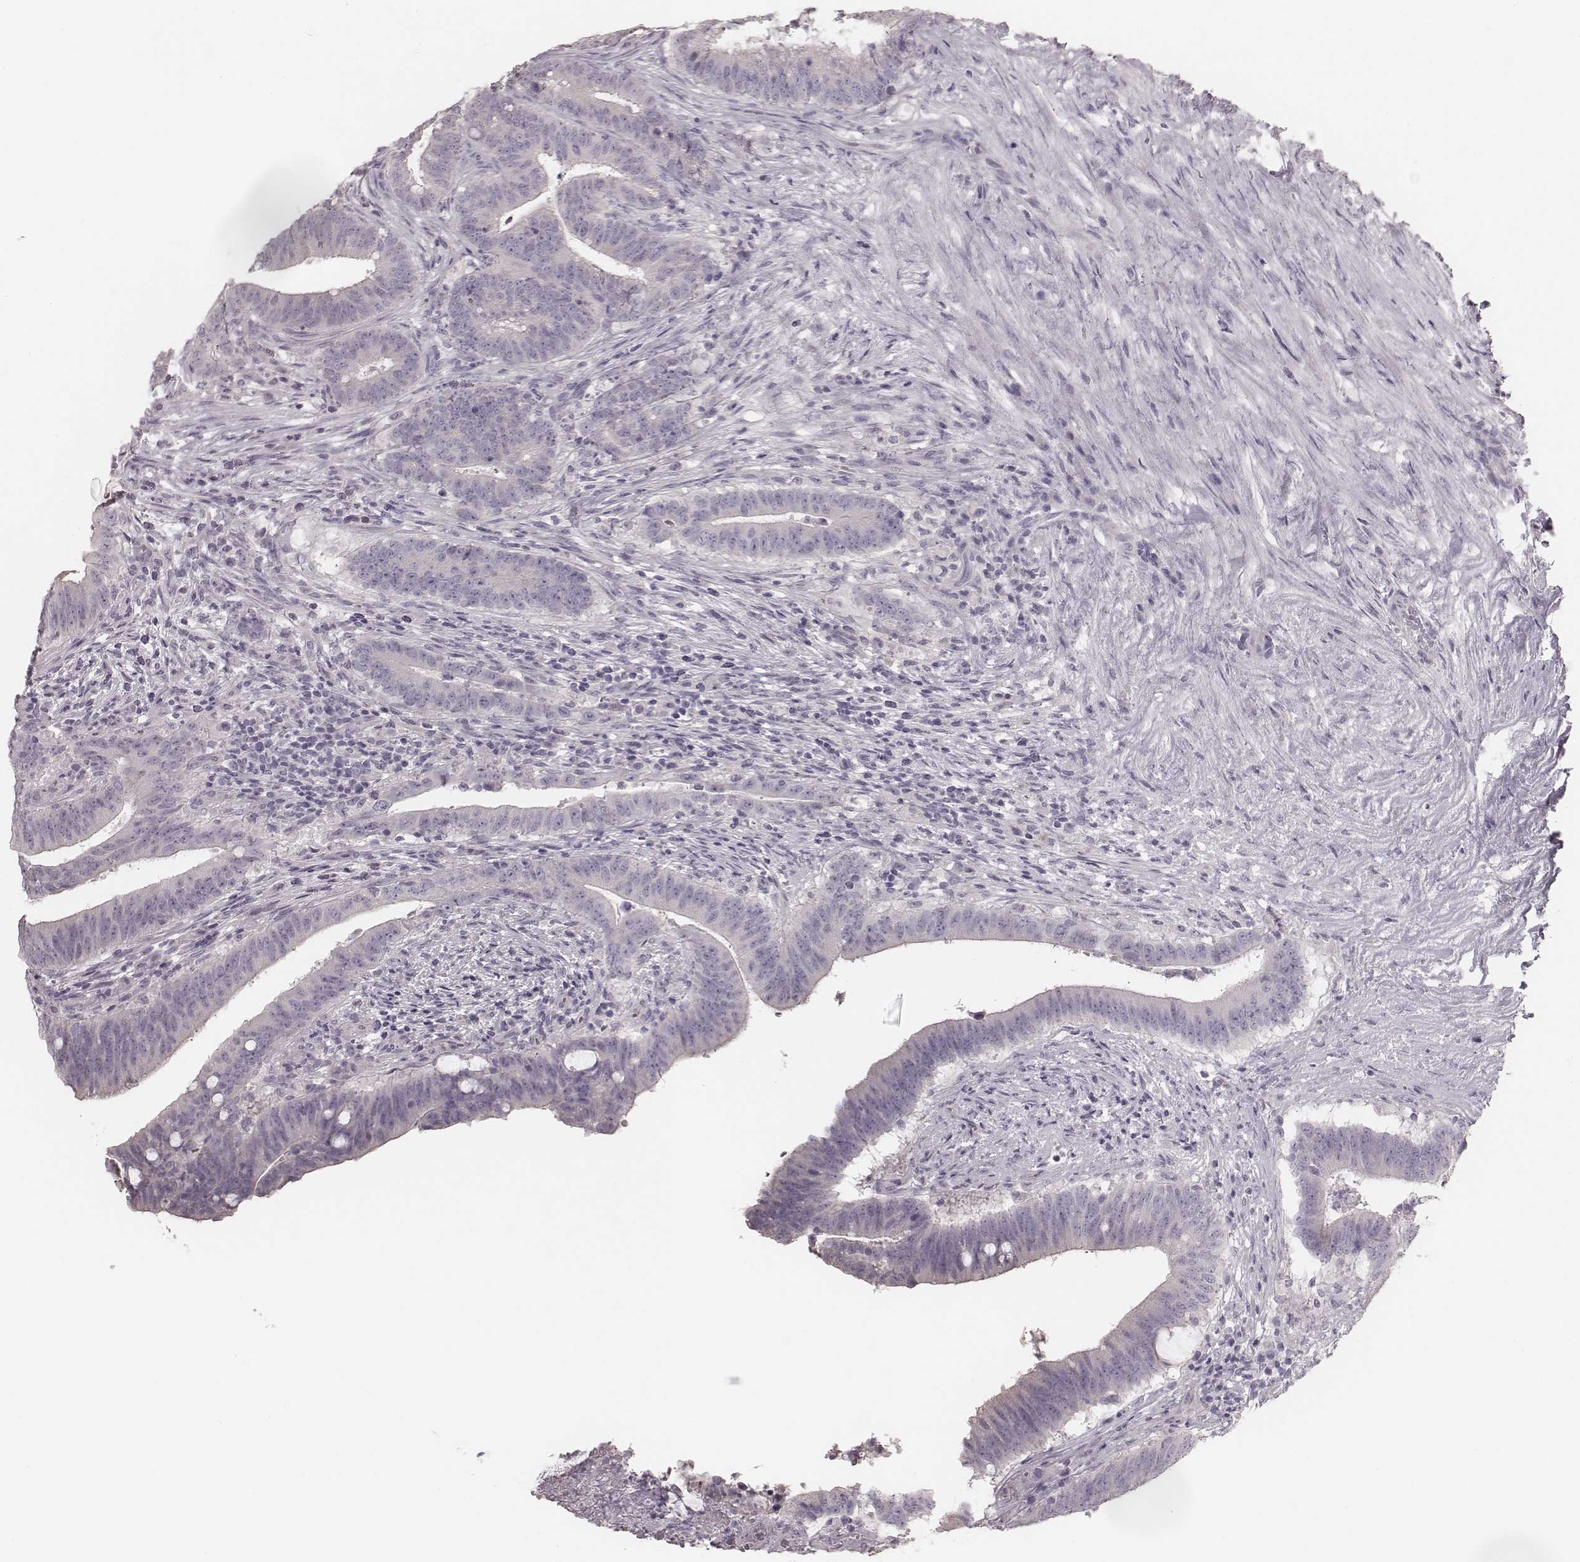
{"staining": {"intensity": "negative", "quantity": "none", "location": "none"}, "tissue": "colorectal cancer", "cell_type": "Tumor cells", "image_type": "cancer", "snomed": [{"axis": "morphology", "description": "Adenocarcinoma, NOS"}, {"axis": "topography", "description": "Colon"}], "caption": "DAB (3,3'-diaminobenzidine) immunohistochemical staining of human colorectal cancer (adenocarcinoma) reveals no significant positivity in tumor cells. Brightfield microscopy of immunohistochemistry (IHC) stained with DAB (3,3'-diaminobenzidine) (brown) and hematoxylin (blue), captured at high magnification.", "gene": "ZP4", "patient": {"sex": "female", "age": 43}}